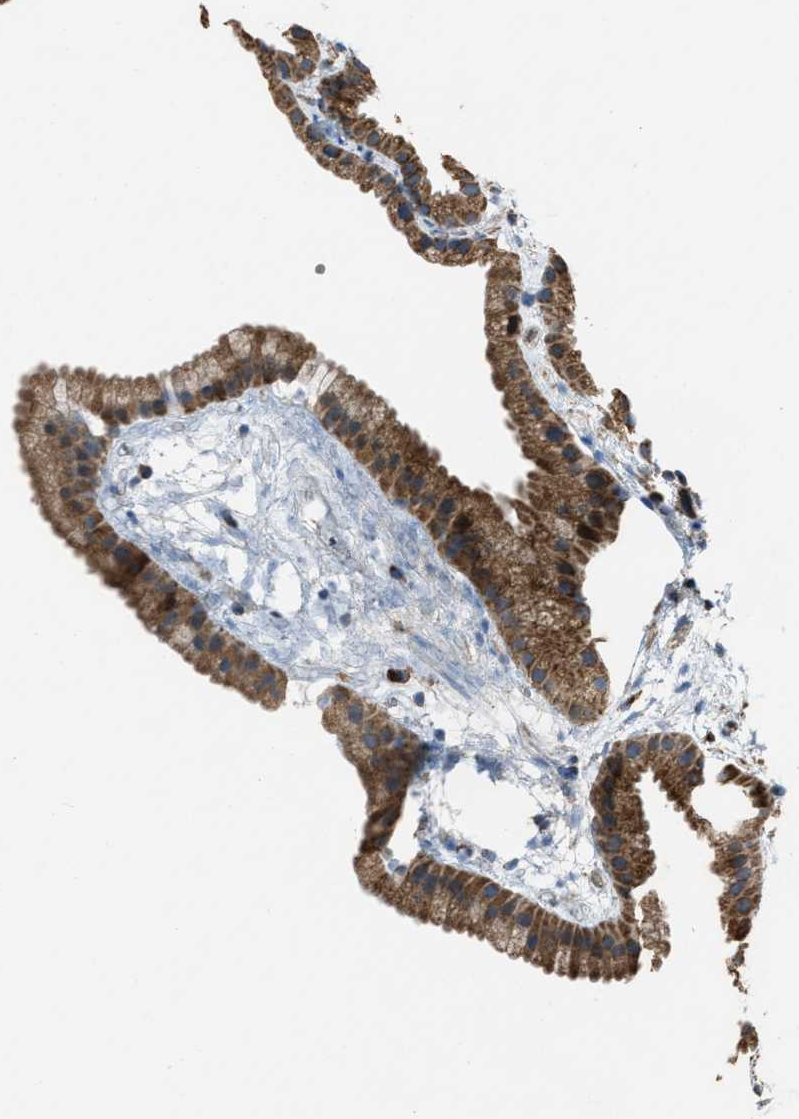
{"staining": {"intensity": "moderate", "quantity": ">75%", "location": "cytoplasmic/membranous"}, "tissue": "gallbladder", "cell_type": "Glandular cells", "image_type": "normal", "snomed": [{"axis": "morphology", "description": "Normal tissue, NOS"}, {"axis": "topography", "description": "Gallbladder"}], "caption": "Protein positivity by immunohistochemistry (IHC) shows moderate cytoplasmic/membranous expression in about >75% of glandular cells in normal gallbladder. (IHC, brightfield microscopy, high magnification).", "gene": "SLC25A11", "patient": {"sex": "female", "age": 64}}